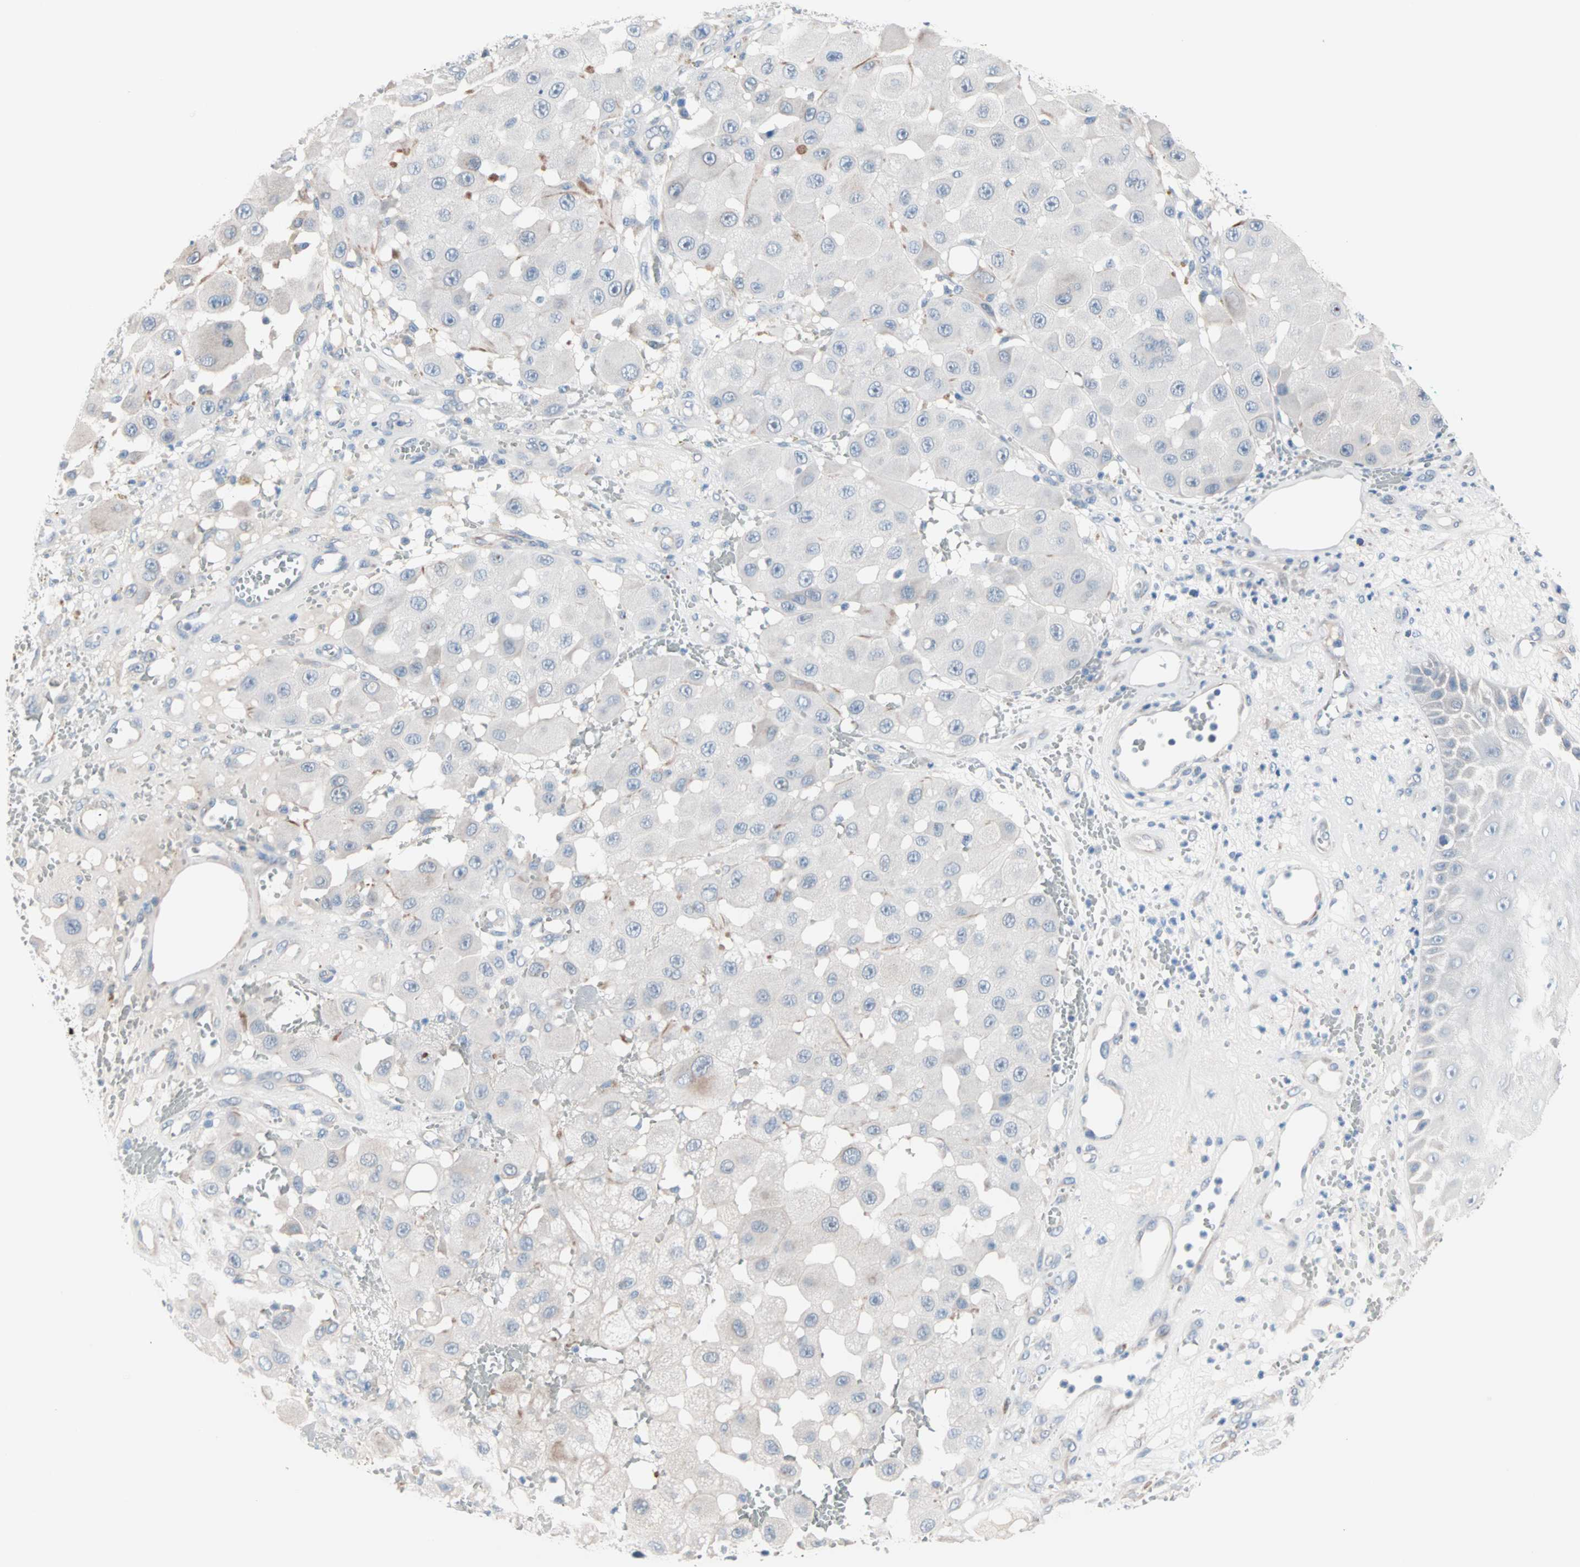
{"staining": {"intensity": "negative", "quantity": "none", "location": "none"}, "tissue": "melanoma", "cell_type": "Tumor cells", "image_type": "cancer", "snomed": [{"axis": "morphology", "description": "Malignant melanoma, NOS"}, {"axis": "topography", "description": "Skin"}], "caption": "Protein analysis of malignant melanoma exhibits no significant staining in tumor cells.", "gene": "ULBP1", "patient": {"sex": "female", "age": 81}}